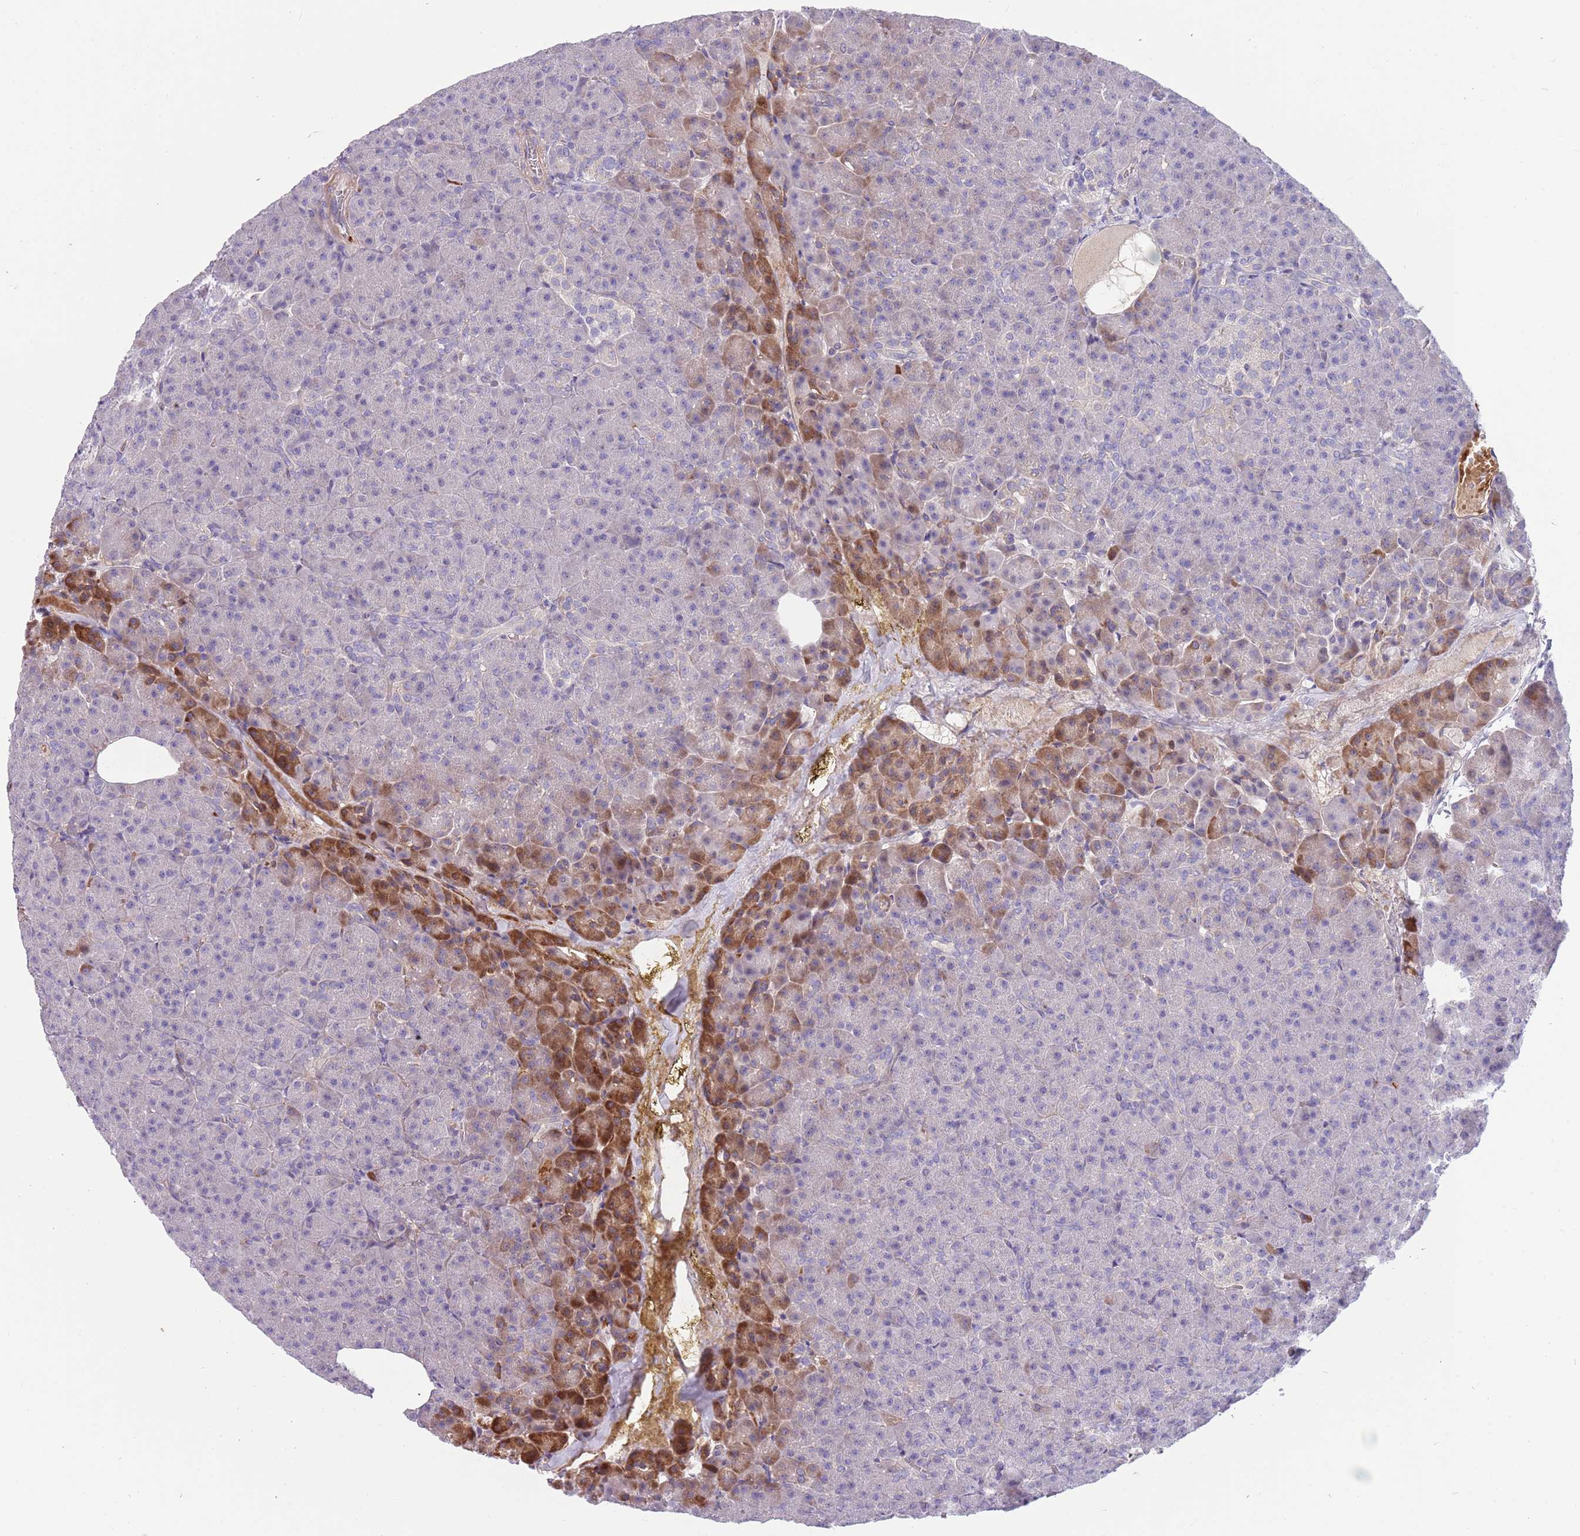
{"staining": {"intensity": "moderate", "quantity": "<25%", "location": "cytoplasmic/membranous"}, "tissue": "pancreas", "cell_type": "Exocrine glandular cells", "image_type": "normal", "snomed": [{"axis": "morphology", "description": "Normal tissue, NOS"}, {"axis": "topography", "description": "Pancreas"}], "caption": "About <25% of exocrine glandular cells in unremarkable human pancreas display moderate cytoplasmic/membranous protein expression as visualized by brown immunohistochemical staining.", "gene": "ZNF14", "patient": {"sex": "female", "age": 74}}